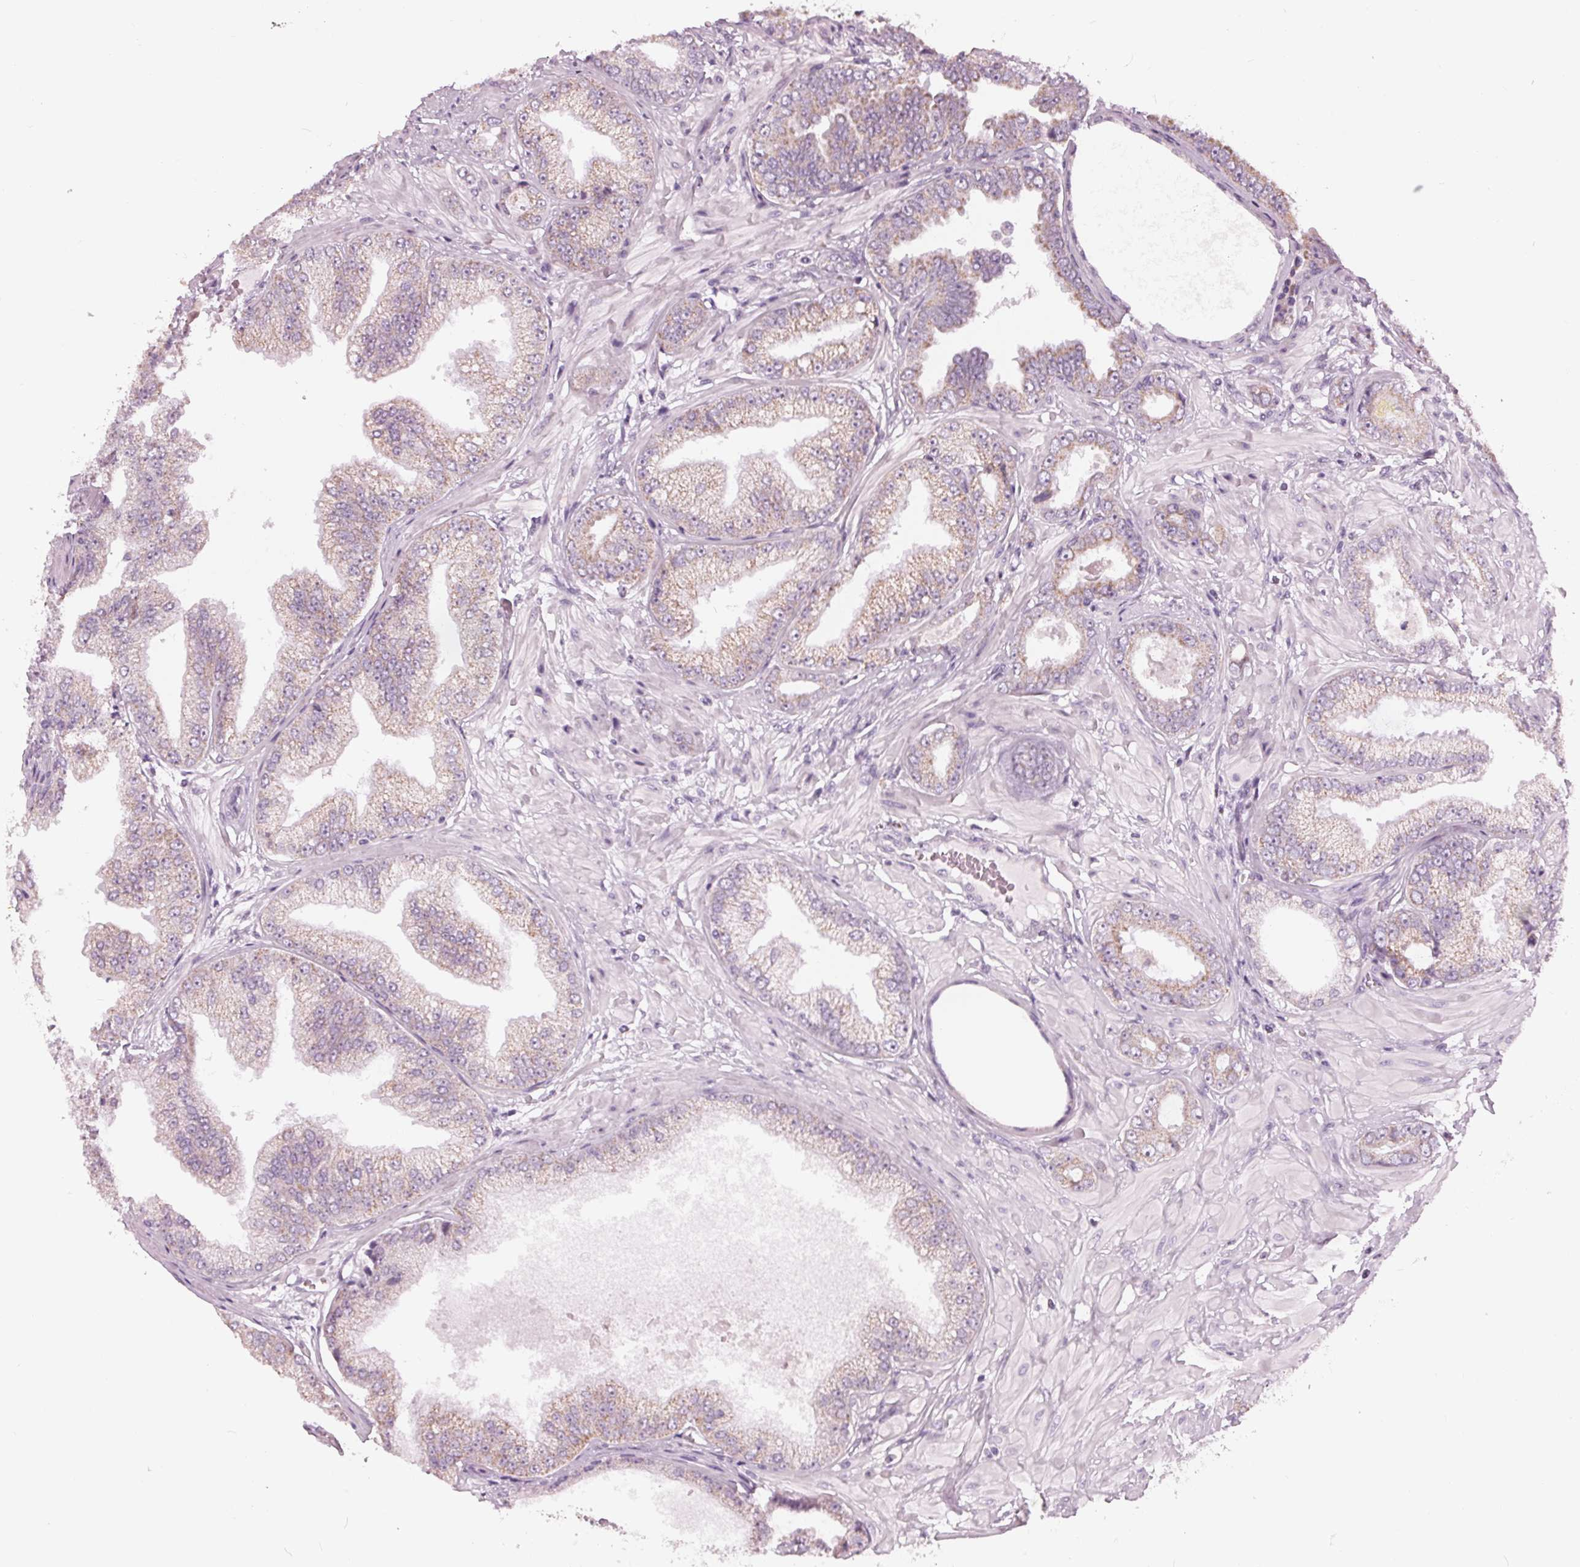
{"staining": {"intensity": "weak", "quantity": "<25%", "location": "cytoplasmic/membranous"}, "tissue": "prostate cancer", "cell_type": "Tumor cells", "image_type": "cancer", "snomed": [{"axis": "morphology", "description": "Adenocarcinoma, Low grade"}, {"axis": "topography", "description": "Prostate"}], "caption": "Immunohistochemistry (IHC) of human prostate cancer (low-grade adenocarcinoma) demonstrates no expression in tumor cells.", "gene": "SAMD4A", "patient": {"sex": "male", "age": 55}}